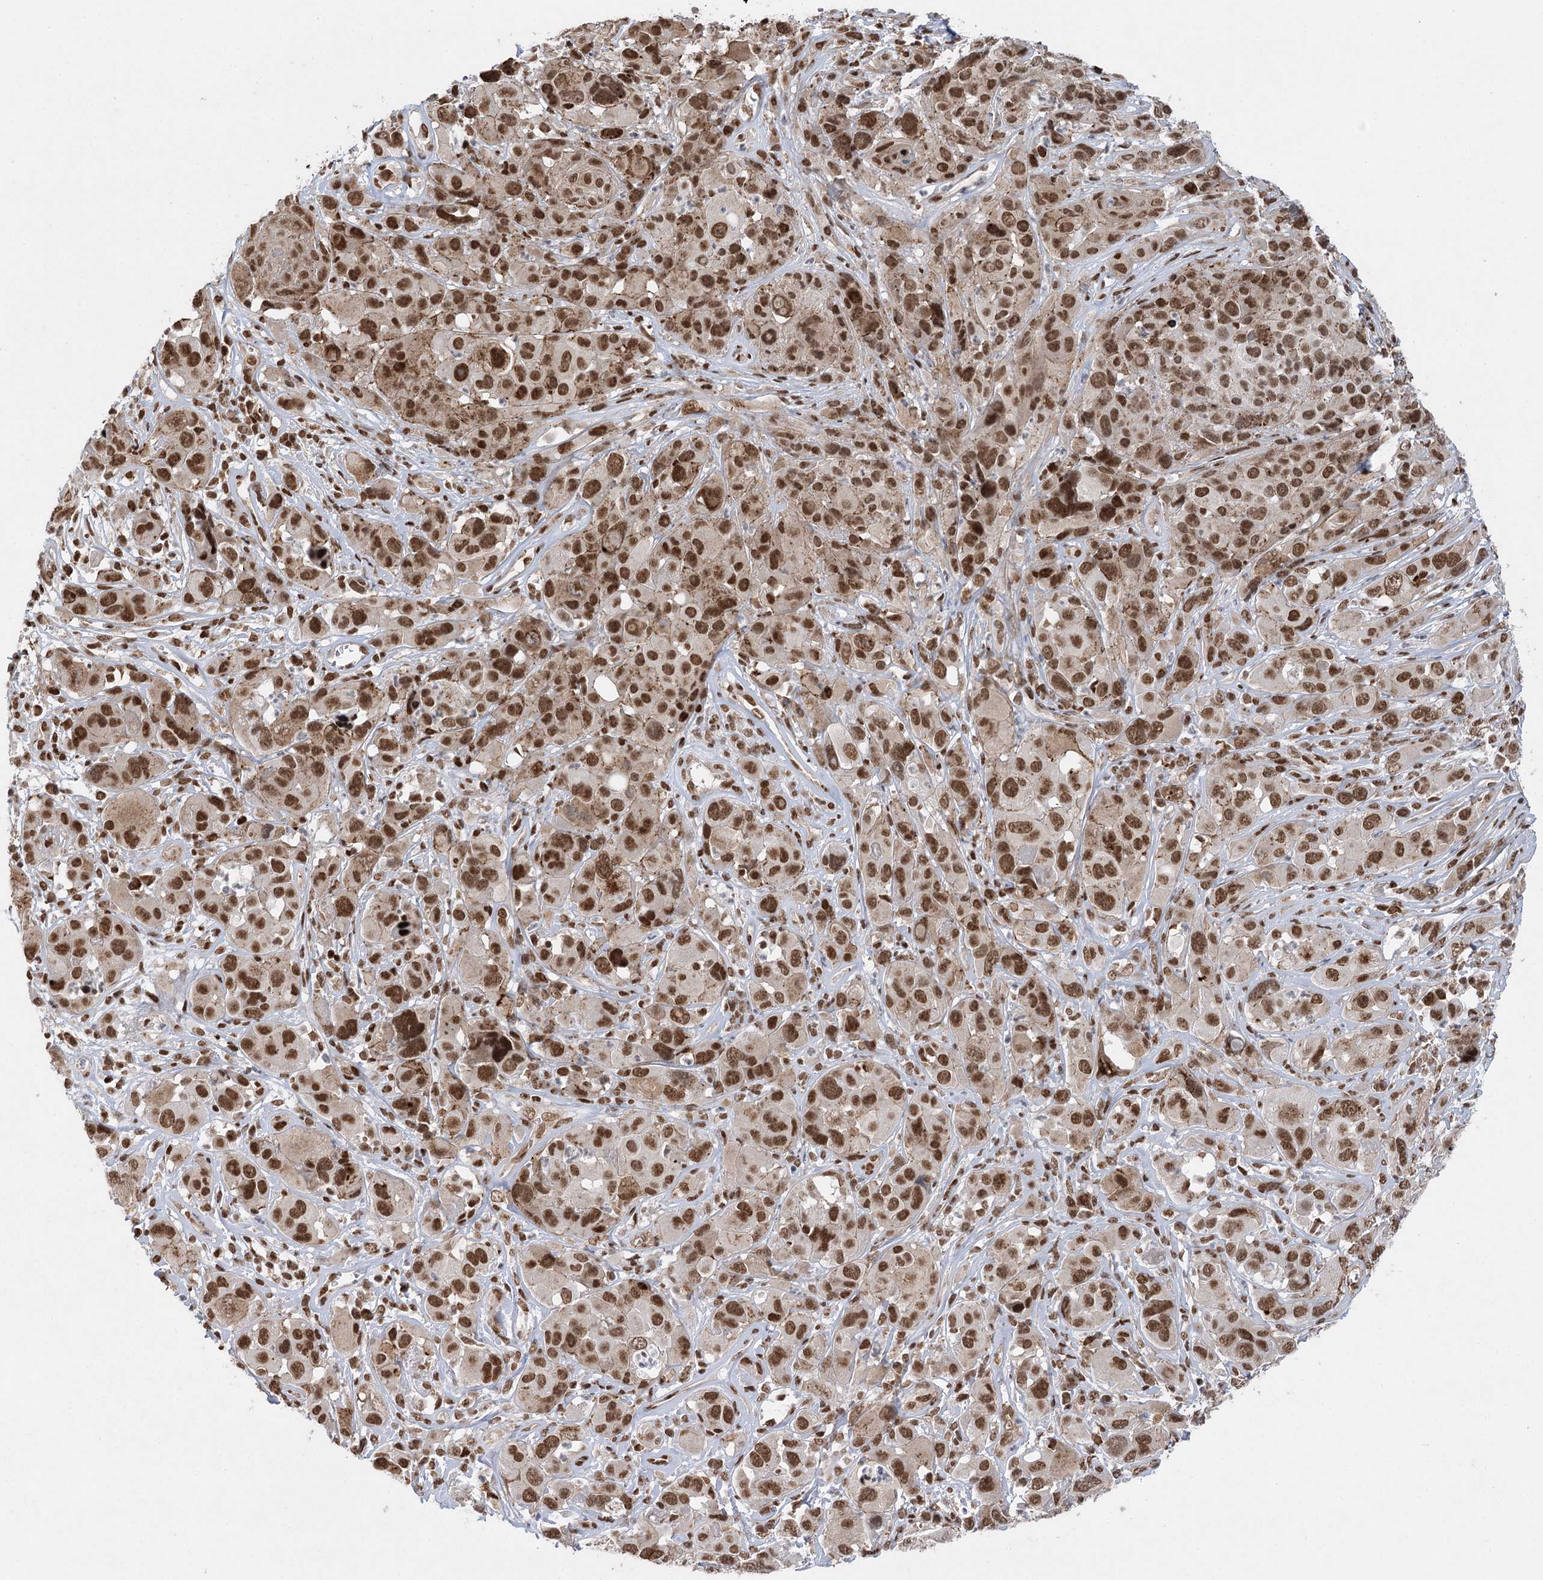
{"staining": {"intensity": "strong", "quantity": ">75%", "location": "nuclear"}, "tissue": "melanoma", "cell_type": "Tumor cells", "image_type": "cancer", "snomed": [{"axis": "morphology", "description": "Malignant melanoma, NOS"}, {"axis": "topography", "description": "Skin of trunk"}], "caption": "Melanoma tissue displays strong nuclear expression in approximately >75% of tumor cells (DAB (3,3'-diaminobenzidine) = brown stain, brightfield microscopy at high magnification).", "gene": "ZCCHC8", "patient": {"sex": "male", "age": 71}}